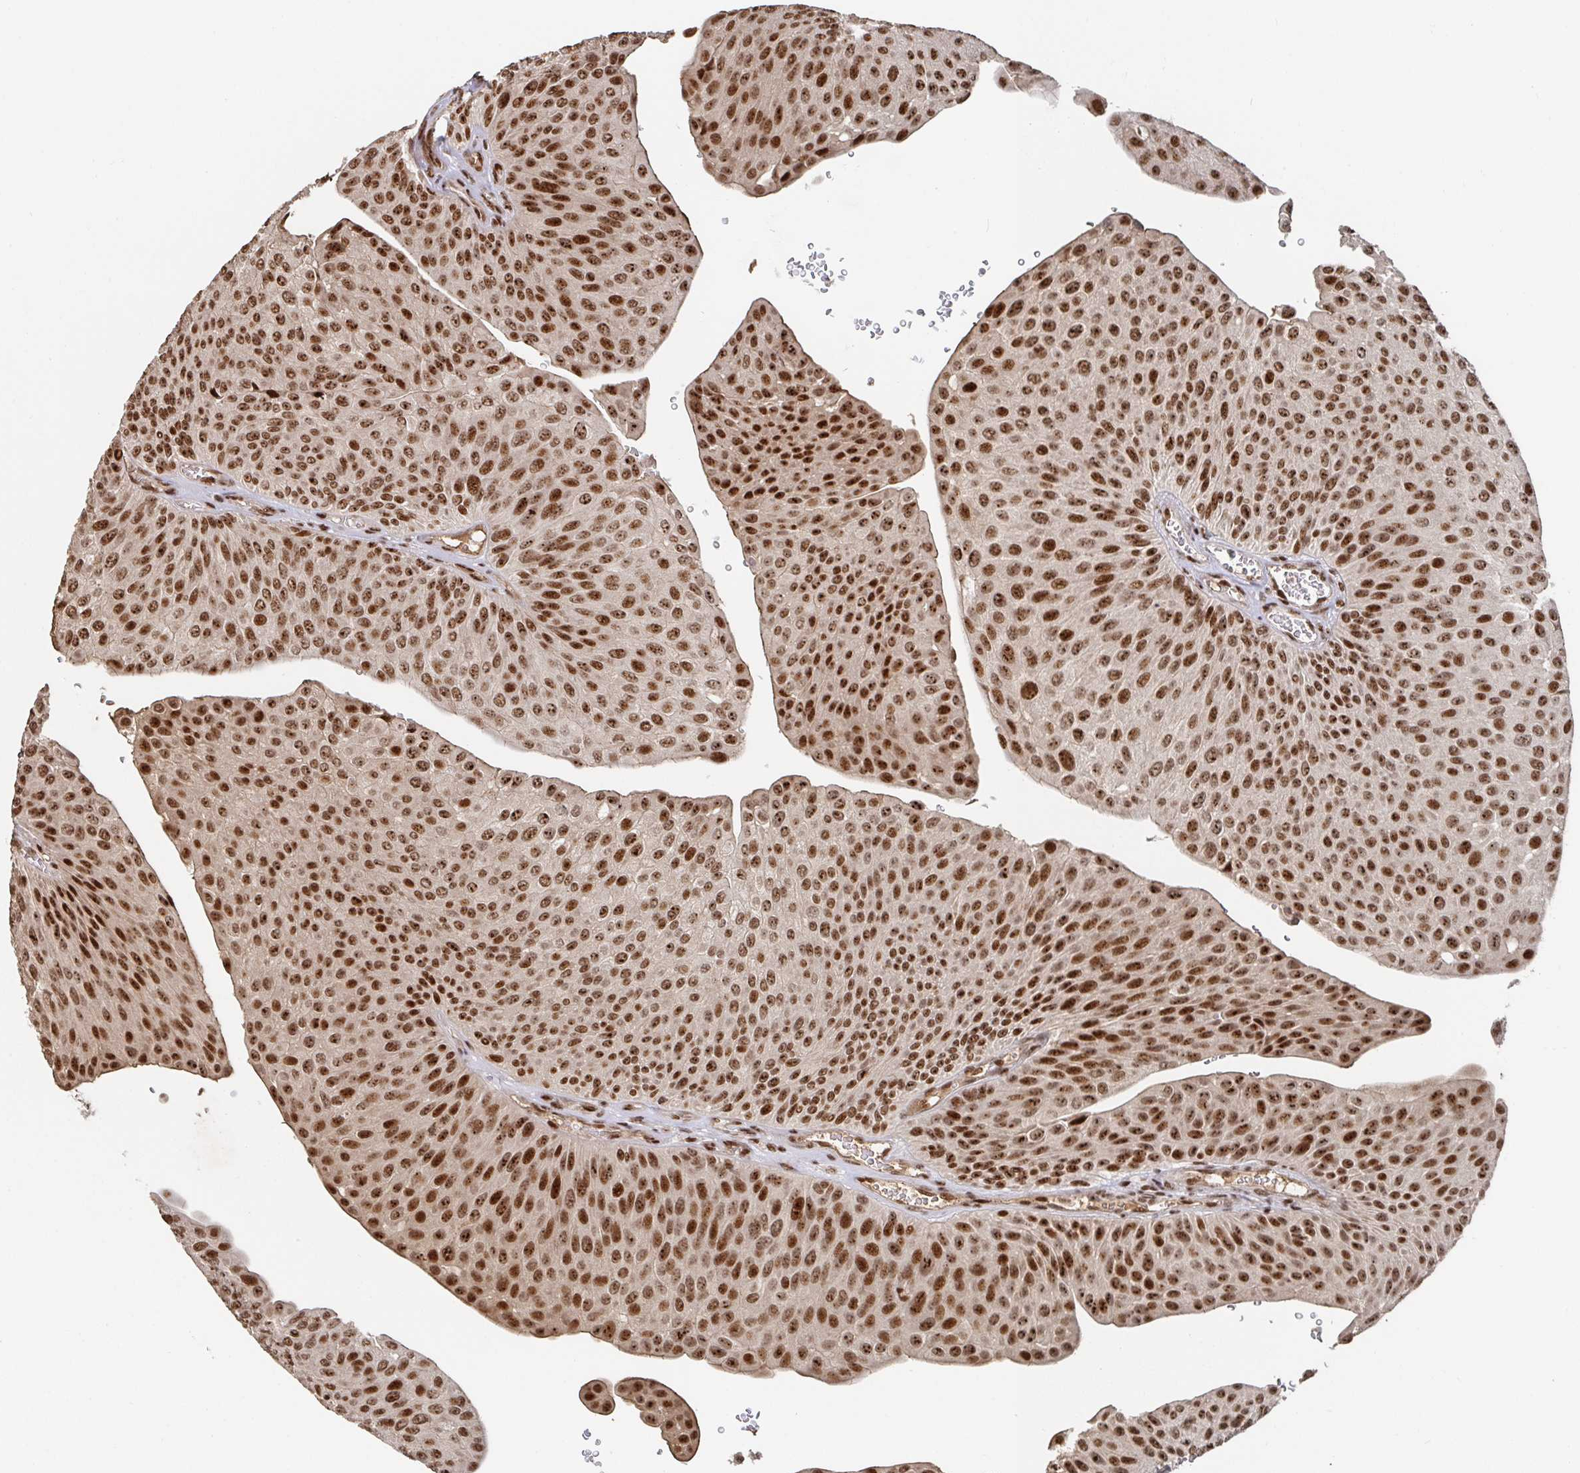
{"staining": {"intensity": "strong", "quantity": ">75%", "location": "nuclear"}, "tissue": "urothelial cancer", "cell_type": "Tumor cells", "image_type": "cancer", "snomed": [{"axis": "morphology", "description": "Urothelial carcinoma, NOS"}, {"axis": "topography", "description": "Urinary bladder"}], "caption": "Immunohistochemical staining of transitional cell carcinoma reveals high levels of strong nuclear staining in about >75% of tumor cells. (DAB (3,3'-diaminobenzidine) = brown stain, brightfield microscopy at high magnification).", "gene": "ZDHHC12", "patient": {"sex": "male", "age": 67}}